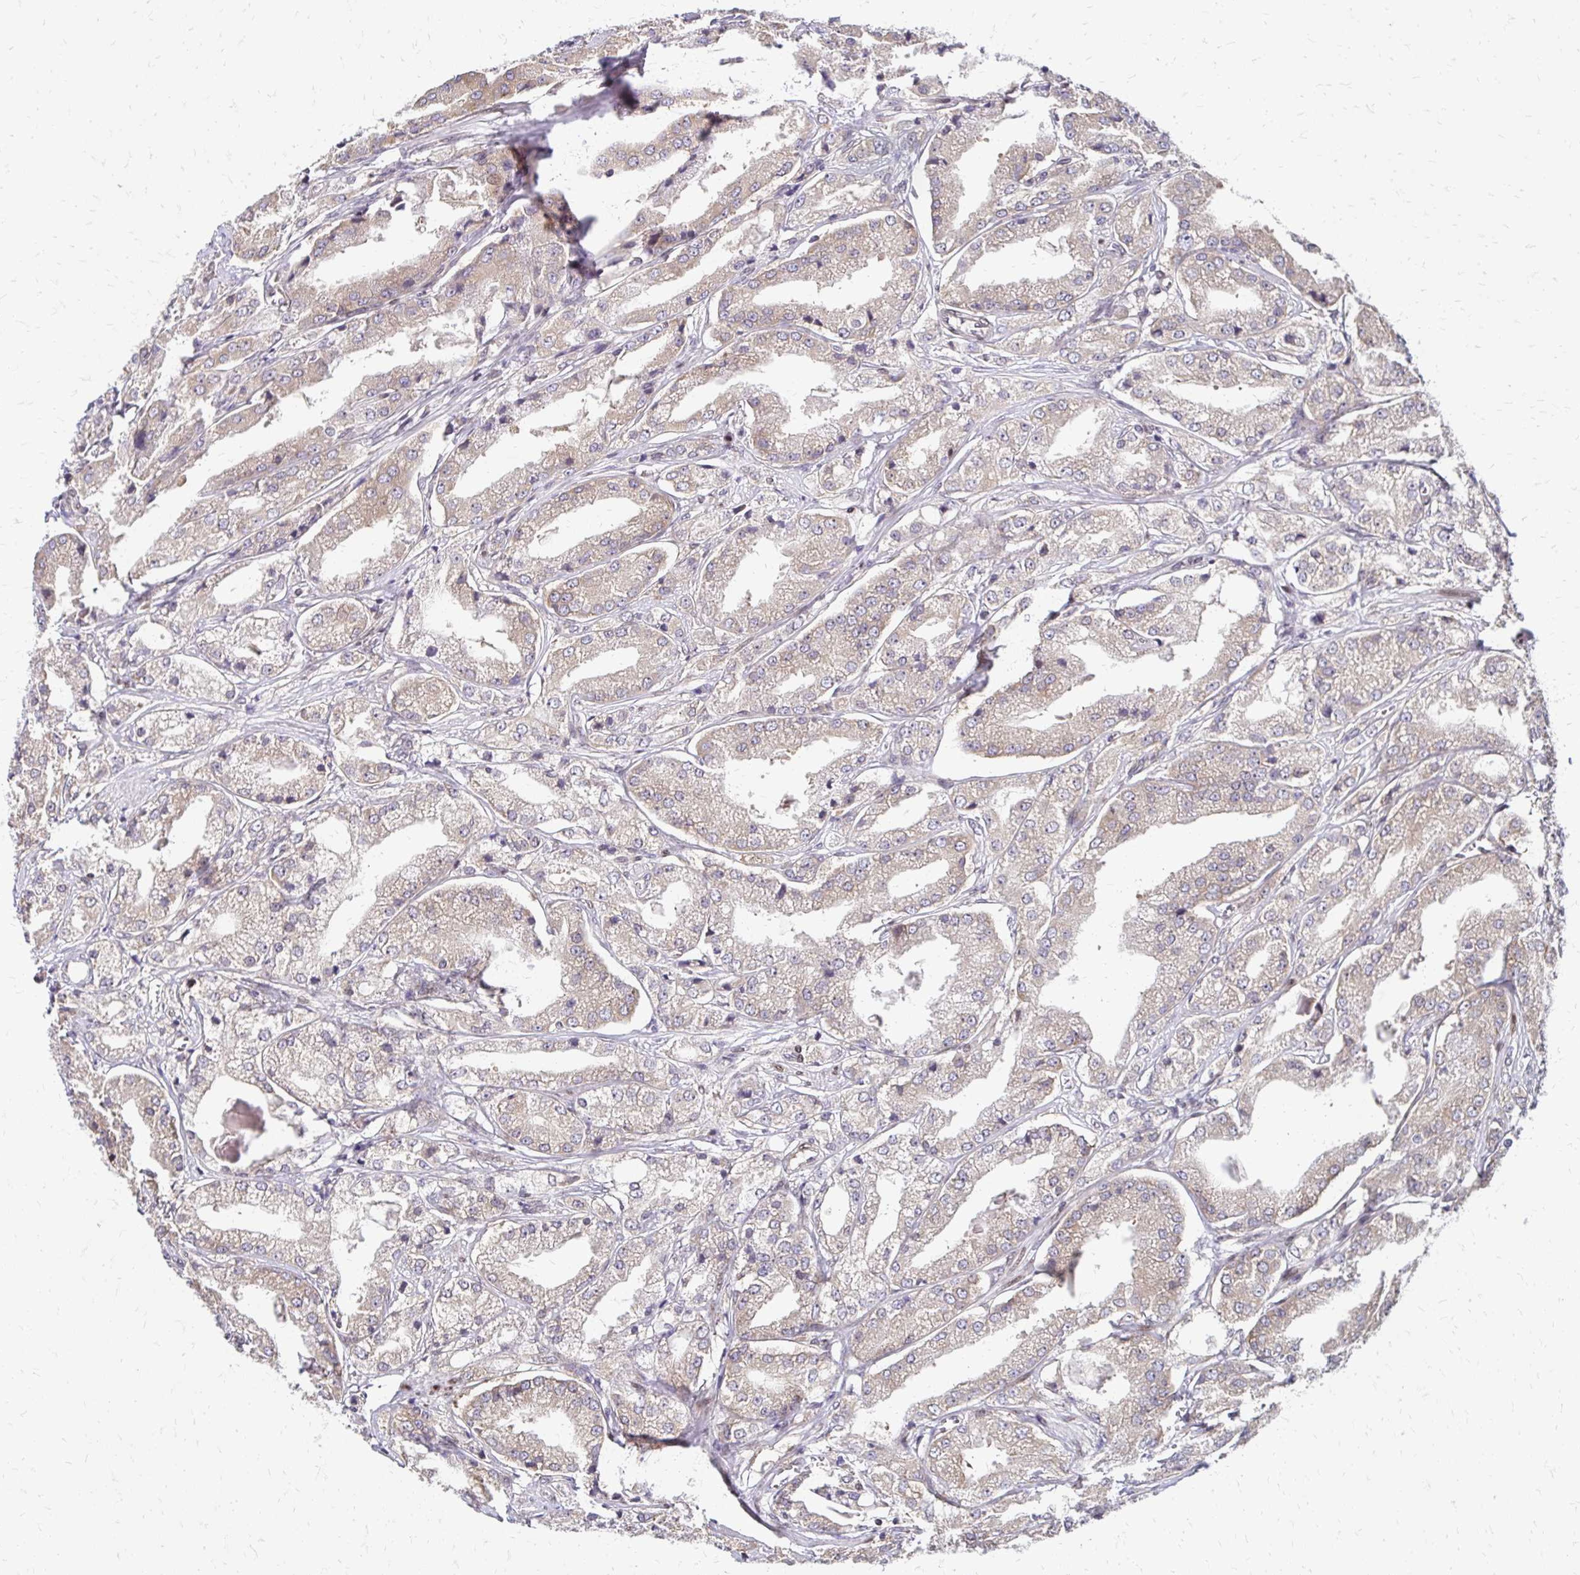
{"staining": {"intensity": "negative", "quantity": "none", "location": "none"}, "tissue": "prostate cancer", "cell_type": "Tumor cells", "image_type": "cancer", "snomed": [{"axis": "morphology", "description": "Adenocarcinoma, High grade"}, {"axis": "topography", "description": "Prostate"}], "caption": "A high-resolution histopathology image shows immunohistochemistry (IHC) staining of prostate cancer, which demonstrates no significant expression in tumor cells.", "gene": "CBX7", "patient": {"sex": "male", "age": 61}}